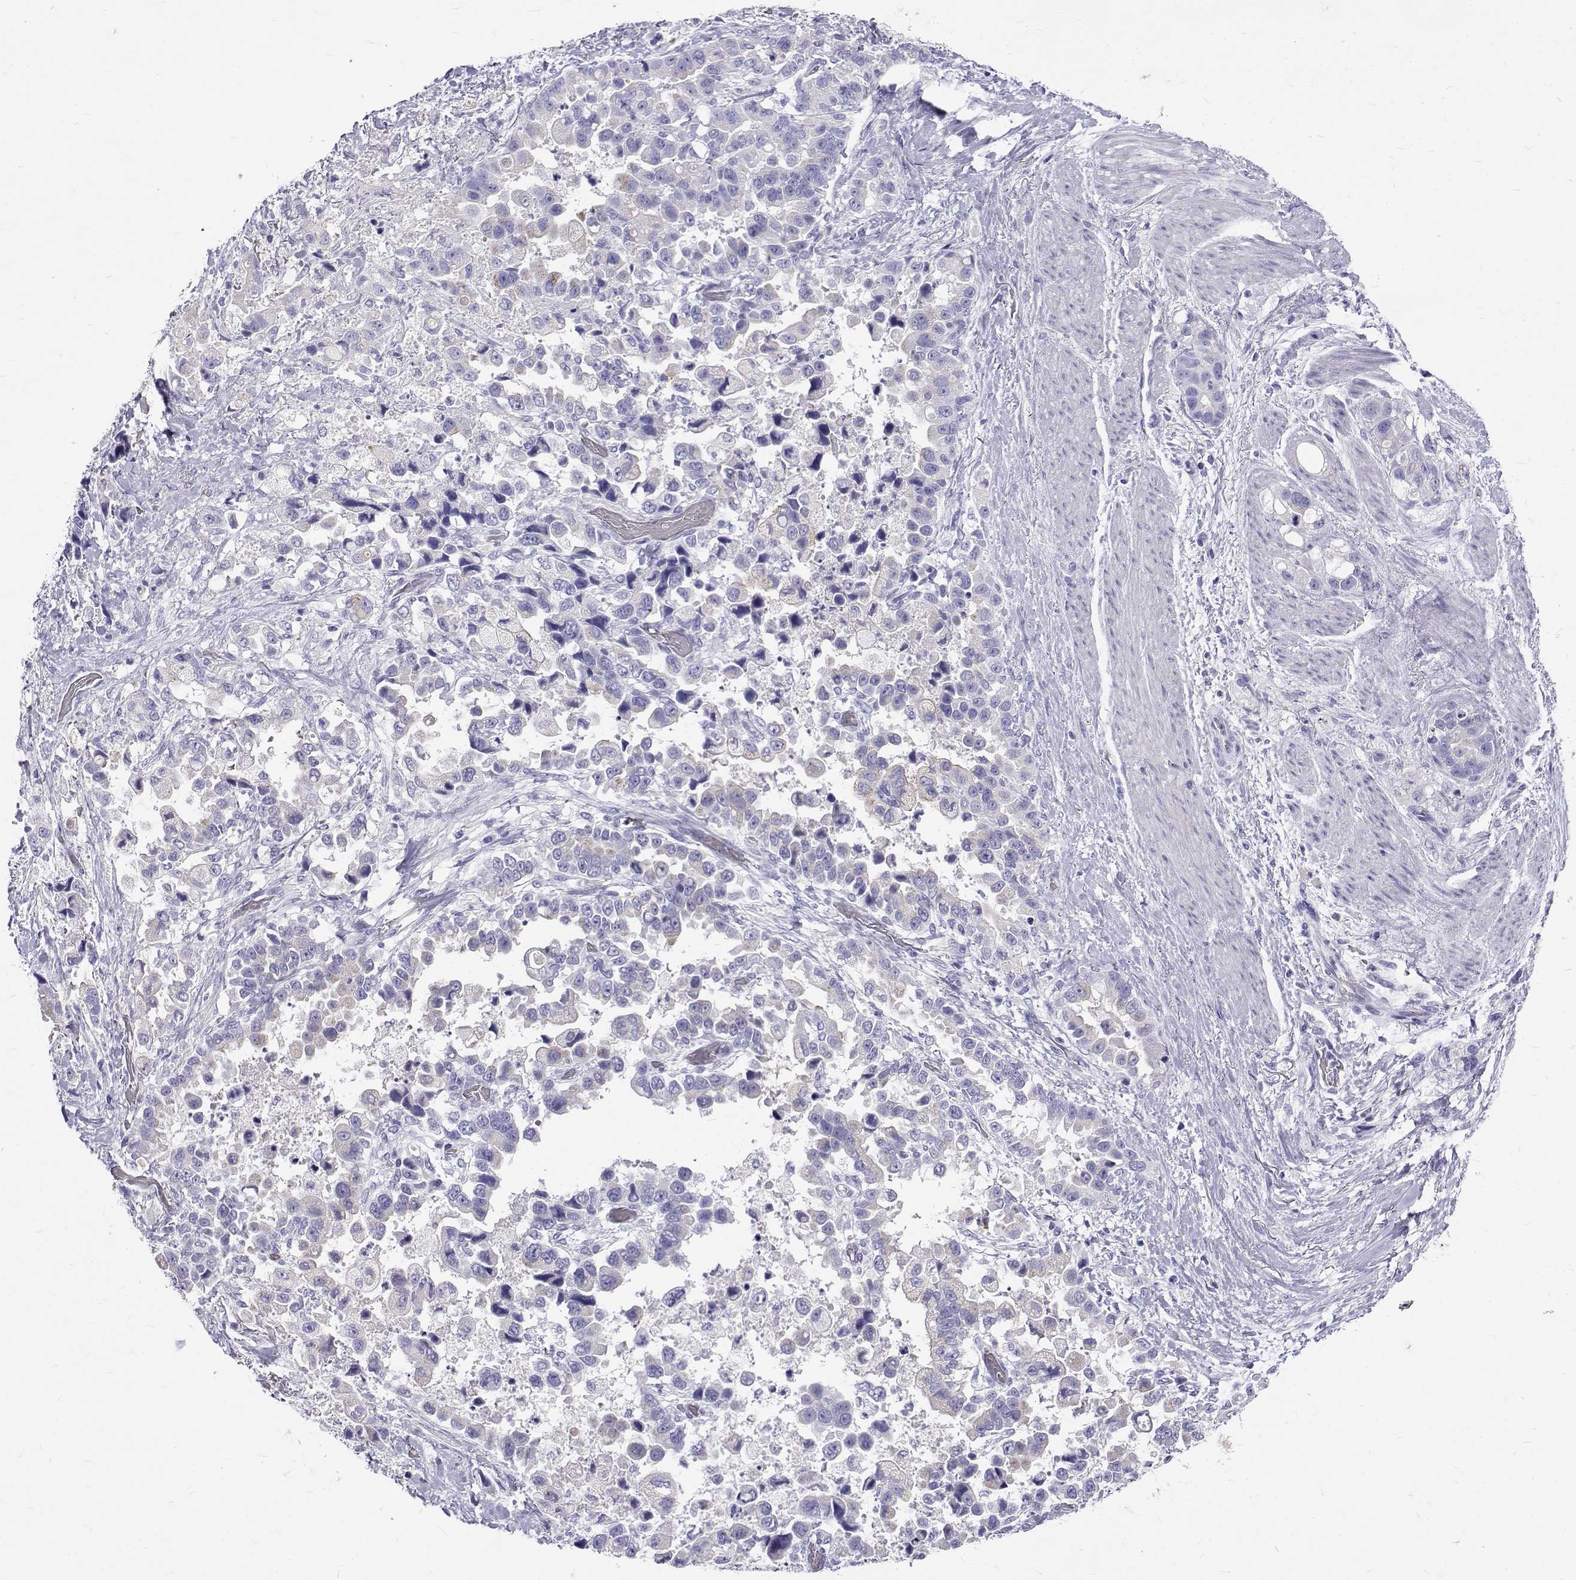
{"staining": {"intensity": "negative", "quantity": "none", "location": "none"}, "tissue": "stomach cancer", "cell_type": "Tumor cells", "image_type": "cancer", "snomed": [{"axis": "morphology", "description": "Adenocarcinoma, NOS"}, {"axis": "topography", "description": "Stomach"}], "caption": "There is no significant expression in tumor cells of adenocarcinoma (stomach). (DAB IHC with hematoxylin counter stain).", "gene": "IGSF1", "patient": {"sex": "male", "age": 59}}